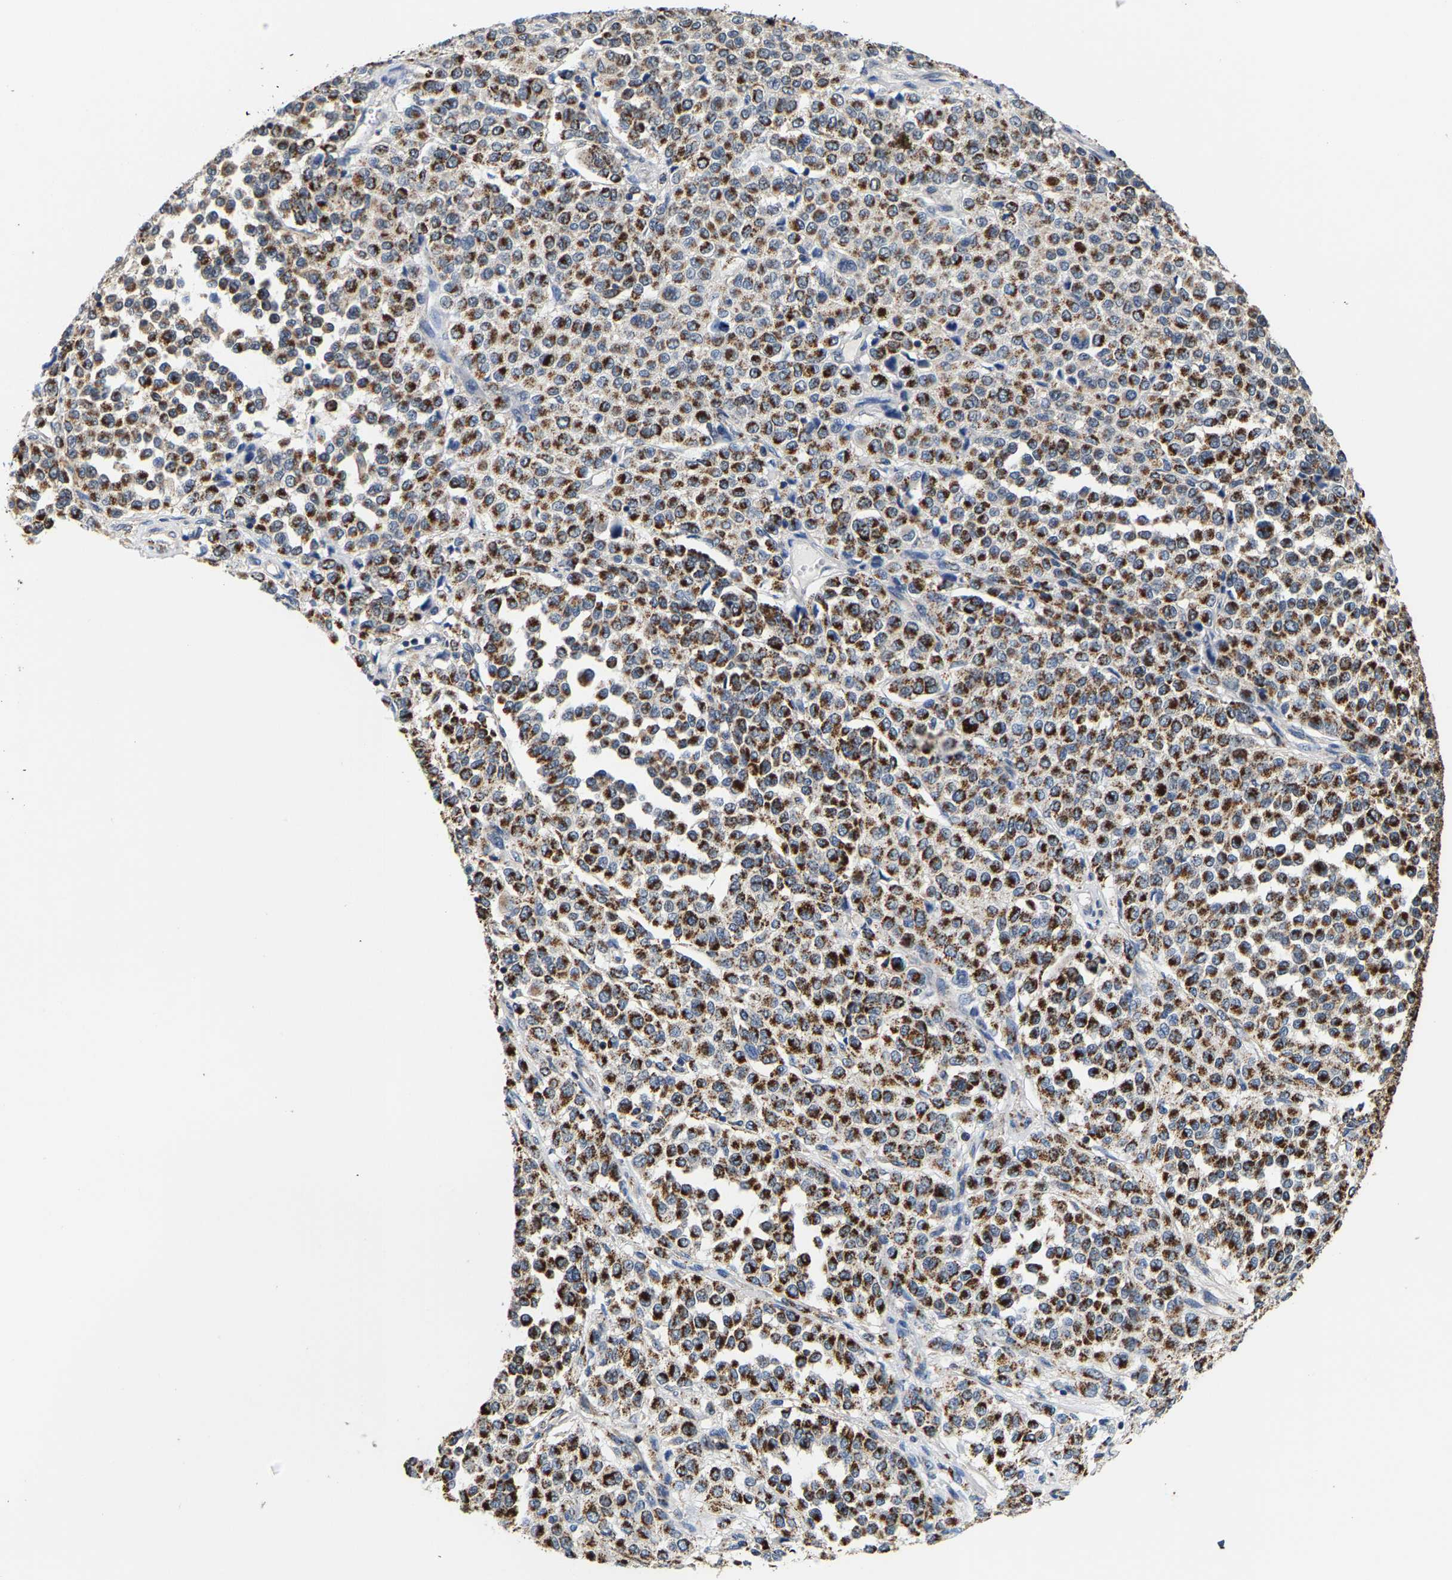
{"staining": {"intensity": "strong", "quantity": "25%-75%", "location": "cytoplasmic/membranous"}, "tissue": "melanoma", "cell_type": "Tumor cells", "image_type": "cancer", "snomed": [{"axis": "morphology", "description": "Malignant melanoma, Metastatic site"}, {"axis": "topography", "description": "Pancreas"}], "caption": "IHC image of human malignant melanoma (metastatic site) stained for a protein (brown), which demonstrates high levels of strong cytoplasmic/membranous expression in approximately 25%-75% of tumor cells.", "gene": "SHMT2", "patient": {"sex": "female", "age": 30}}